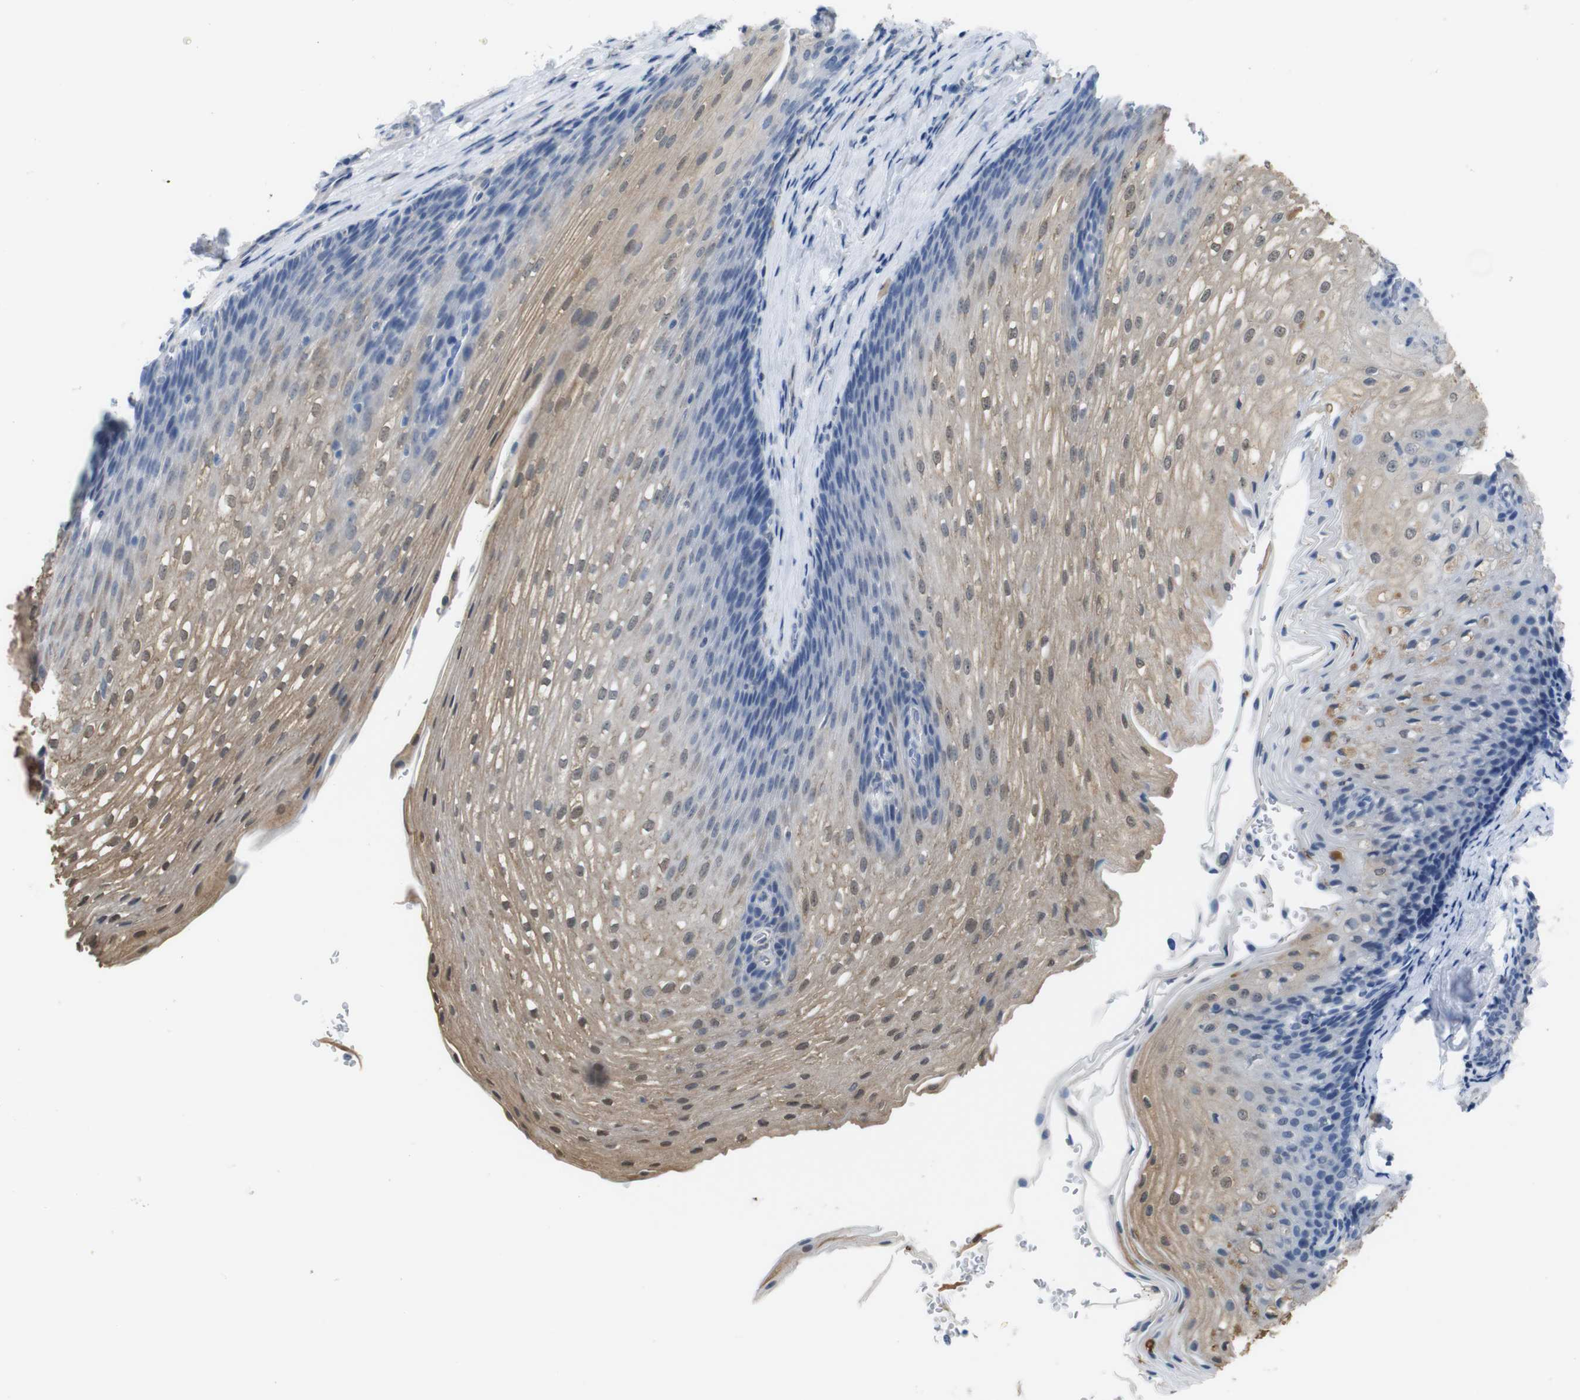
{"staining": {"intensity": "moderate", "quantity": ">75%", "location": "cytoplasmic/membranous"}, "tissue": "esophagus", "cell_type": "Squamous epithelial cells", "image_type": "normal", "snomed": [{"axis": "morphology", "description": "Normal tissue, NOS"}, {"axis": "topography", "description": "Esophagus"}], "caption": "Immunohistochemistry (DAB) staining of normal esophagus reveals moderate cytoplasmic/membranous protein expression in approximately >75% of squamous epithelial cells. The protein of interest is shown in brown color, while the nuclei are stained blue.", "gene": "CHRM5", "patient": {"sex": "male", "age": 48}}